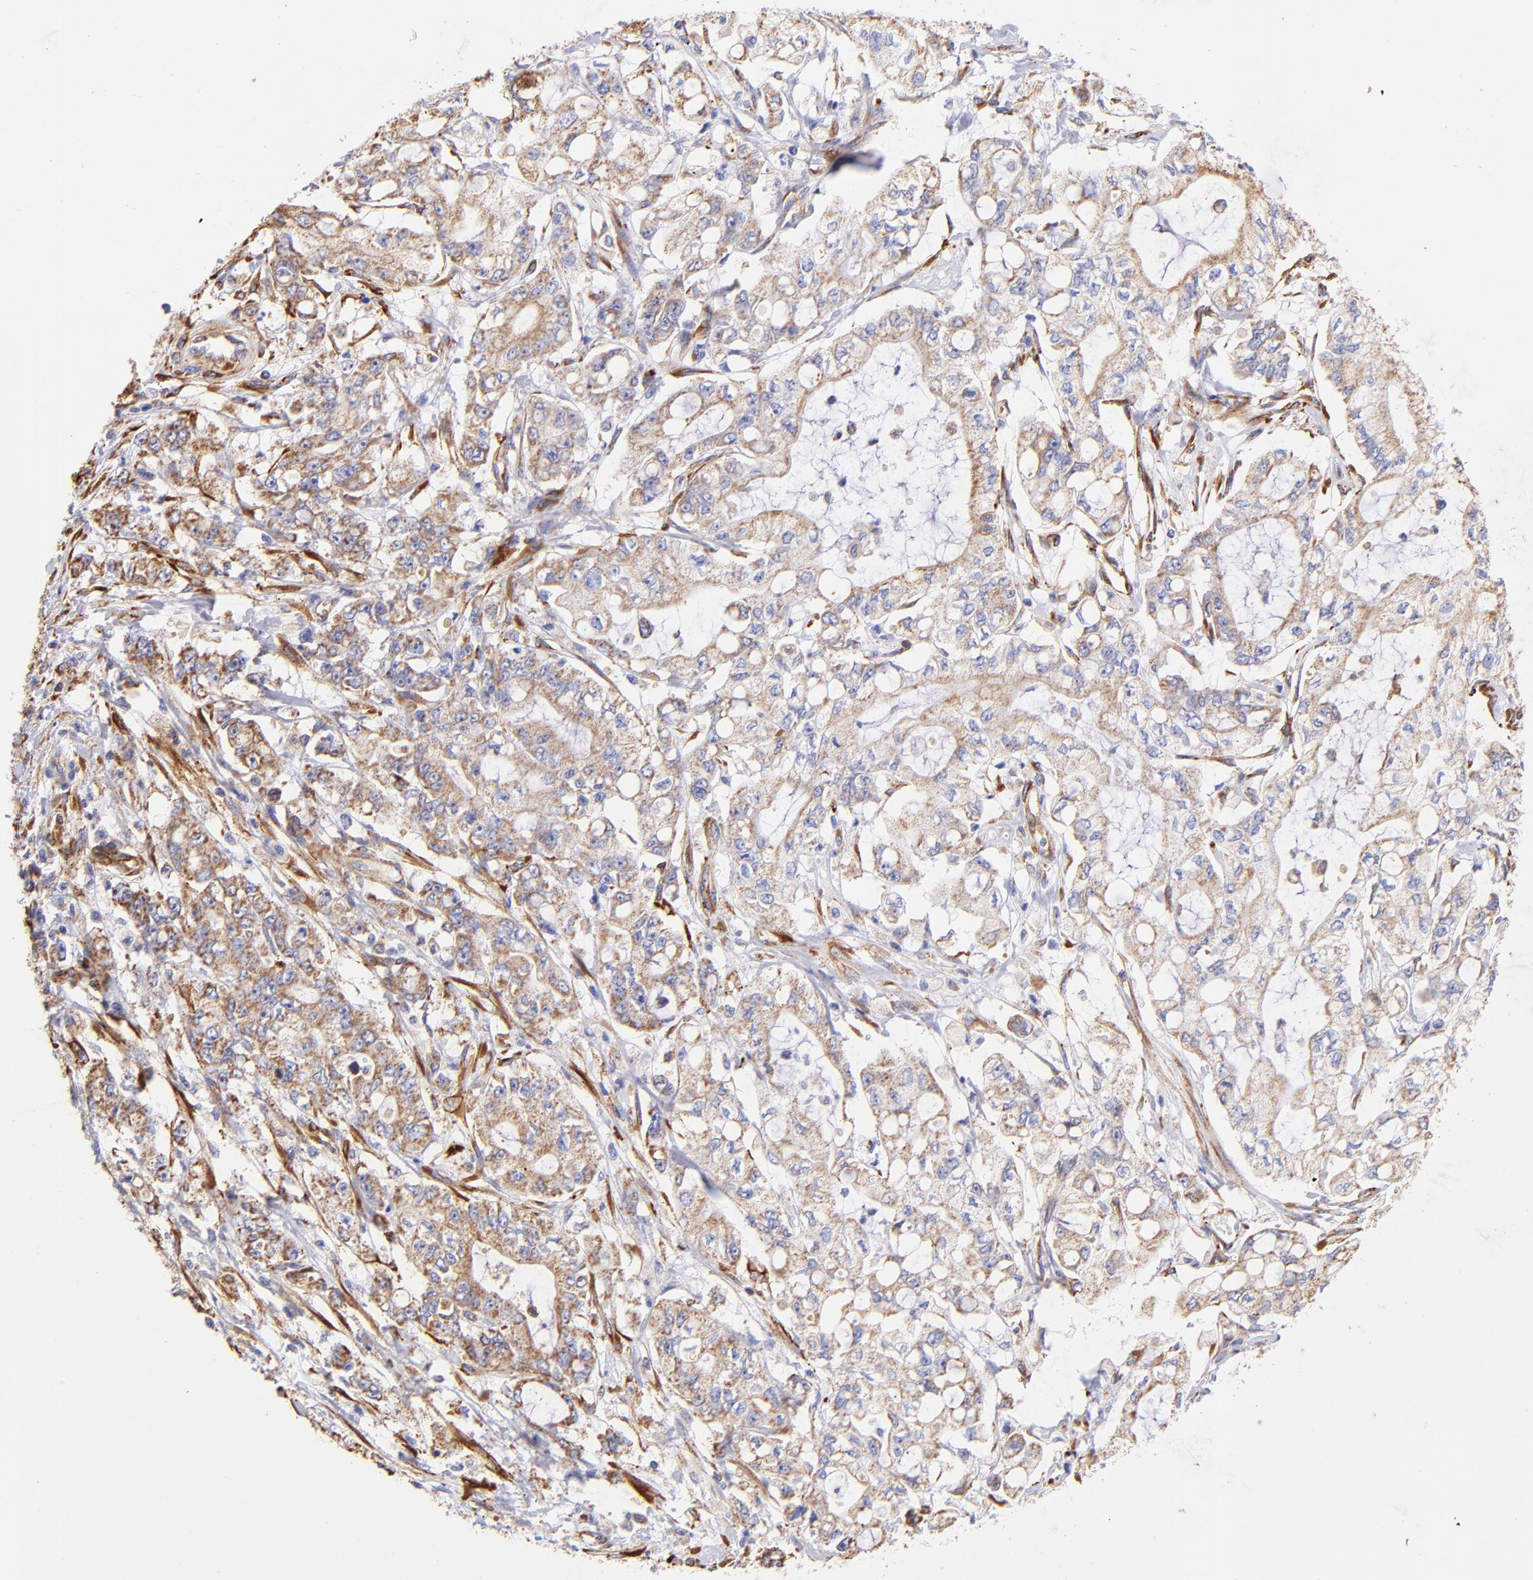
{"staining": {"intensity": "moderate", "quantity": ">75%", "location": "cytoplasmic/membranous"}, "tissue": "pancreatic cancer", "cell_type": "Tumor cells", "image_type": "cancer", "snomed": [{"axis": "morphology", "description": "Adenocarcinoma, NOS"}, {"axis": "topography", "description": "Pancreas"}], "caption": "Human pancreatic cancer stained with a protein marker exhibits moderate staining in tumor cells.", "gene": "SPARC", "patient": {"sex": "male", "age": 79}}